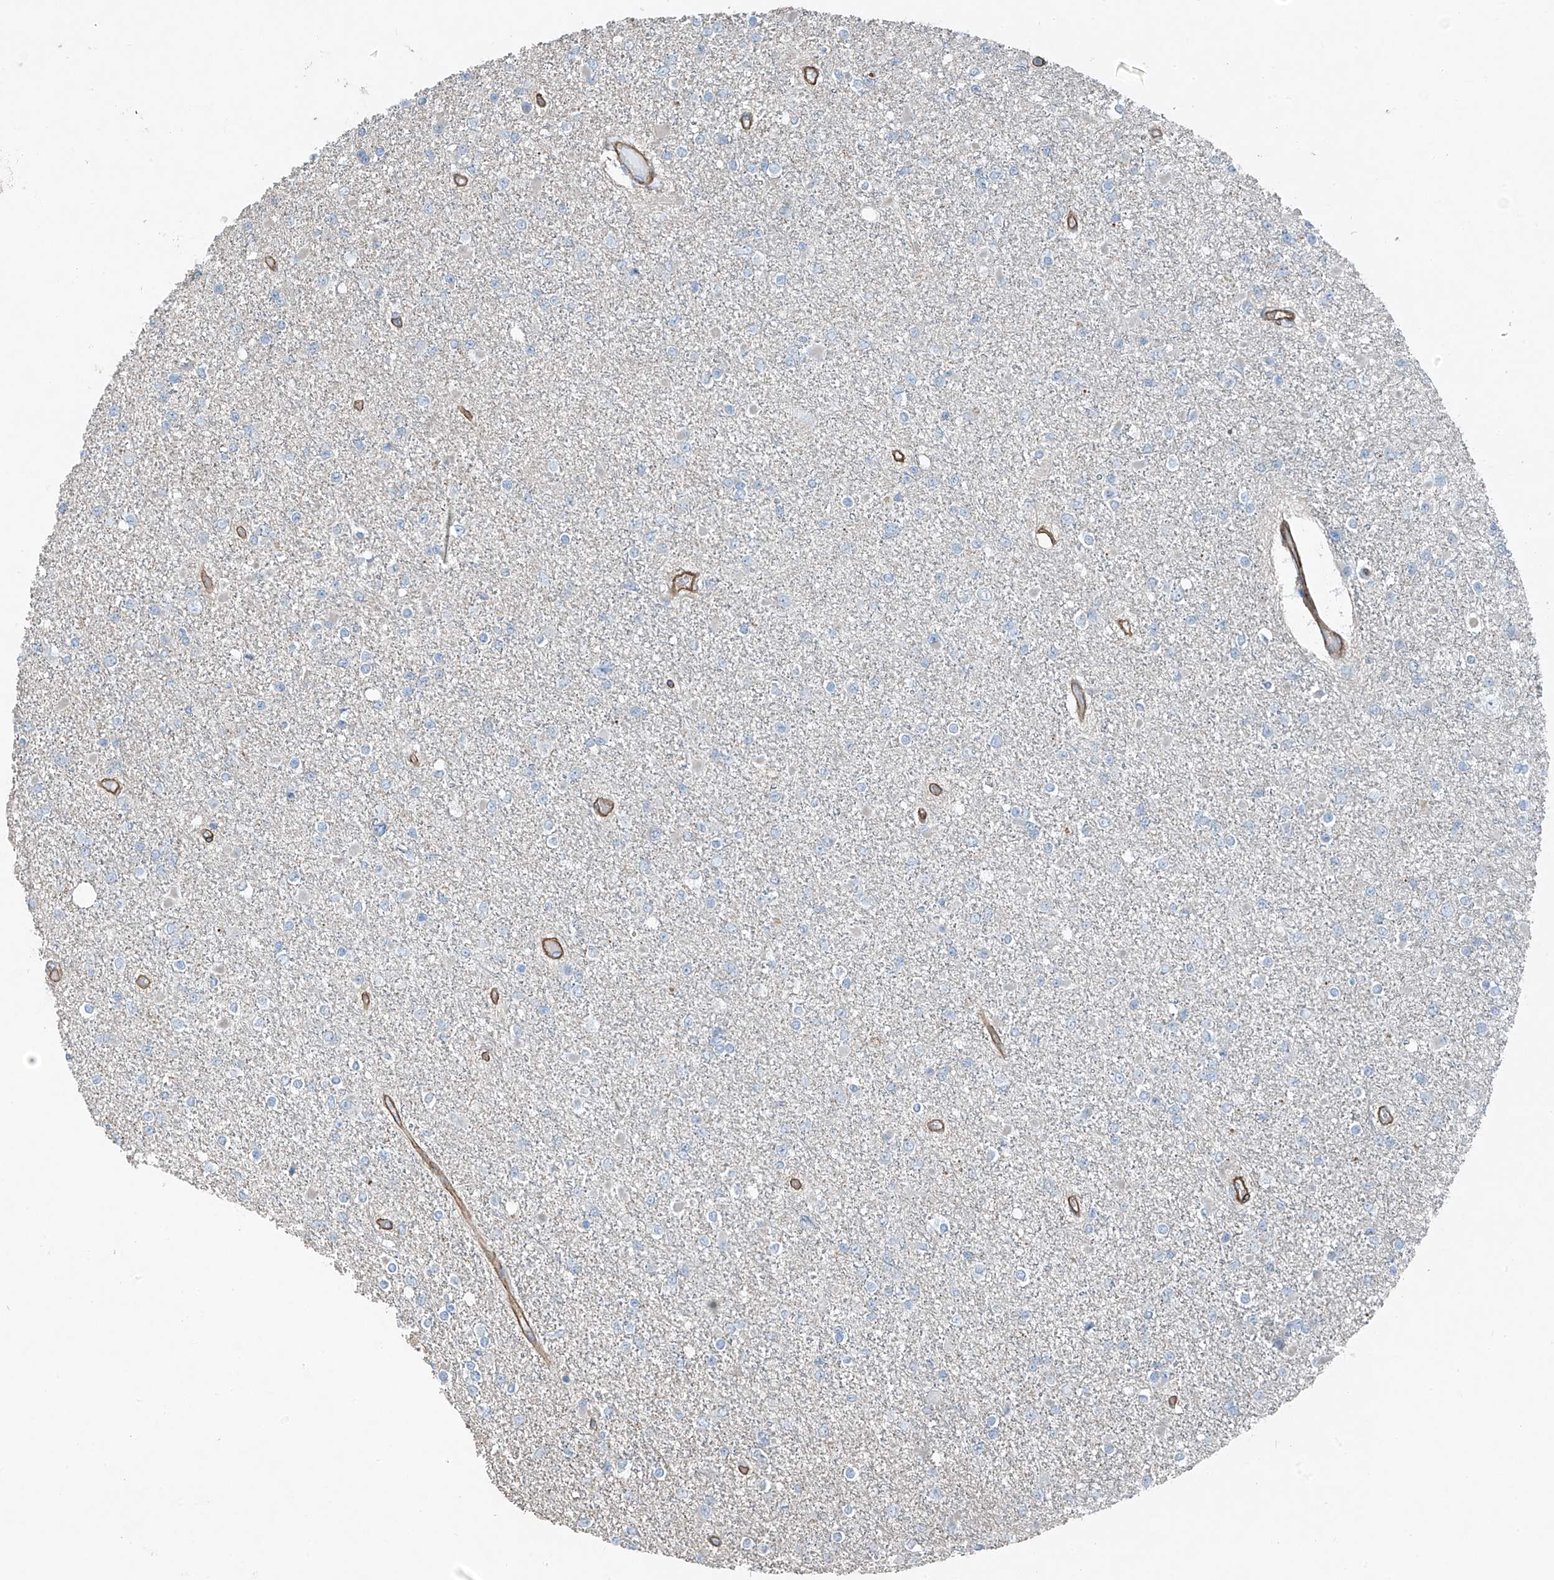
{"staining": {"intensity": "negative", "quantity": "none", "location": "none"}, "tissue": "glioma", "cell_type": "Tumor cells", "image_type": "cancer", "snomed": [{"axis": "morphology", "description": "Glioma, malignant, Low grade"}, {"axis": "topography", "description": "Brain"}], "caption": "A micrograph of low-grade glioma (malignant) stained for a protein reveals no brown staining in tumor cells.", "gene": "TNS2", "patient": {"sex": "female", "age": 22}}